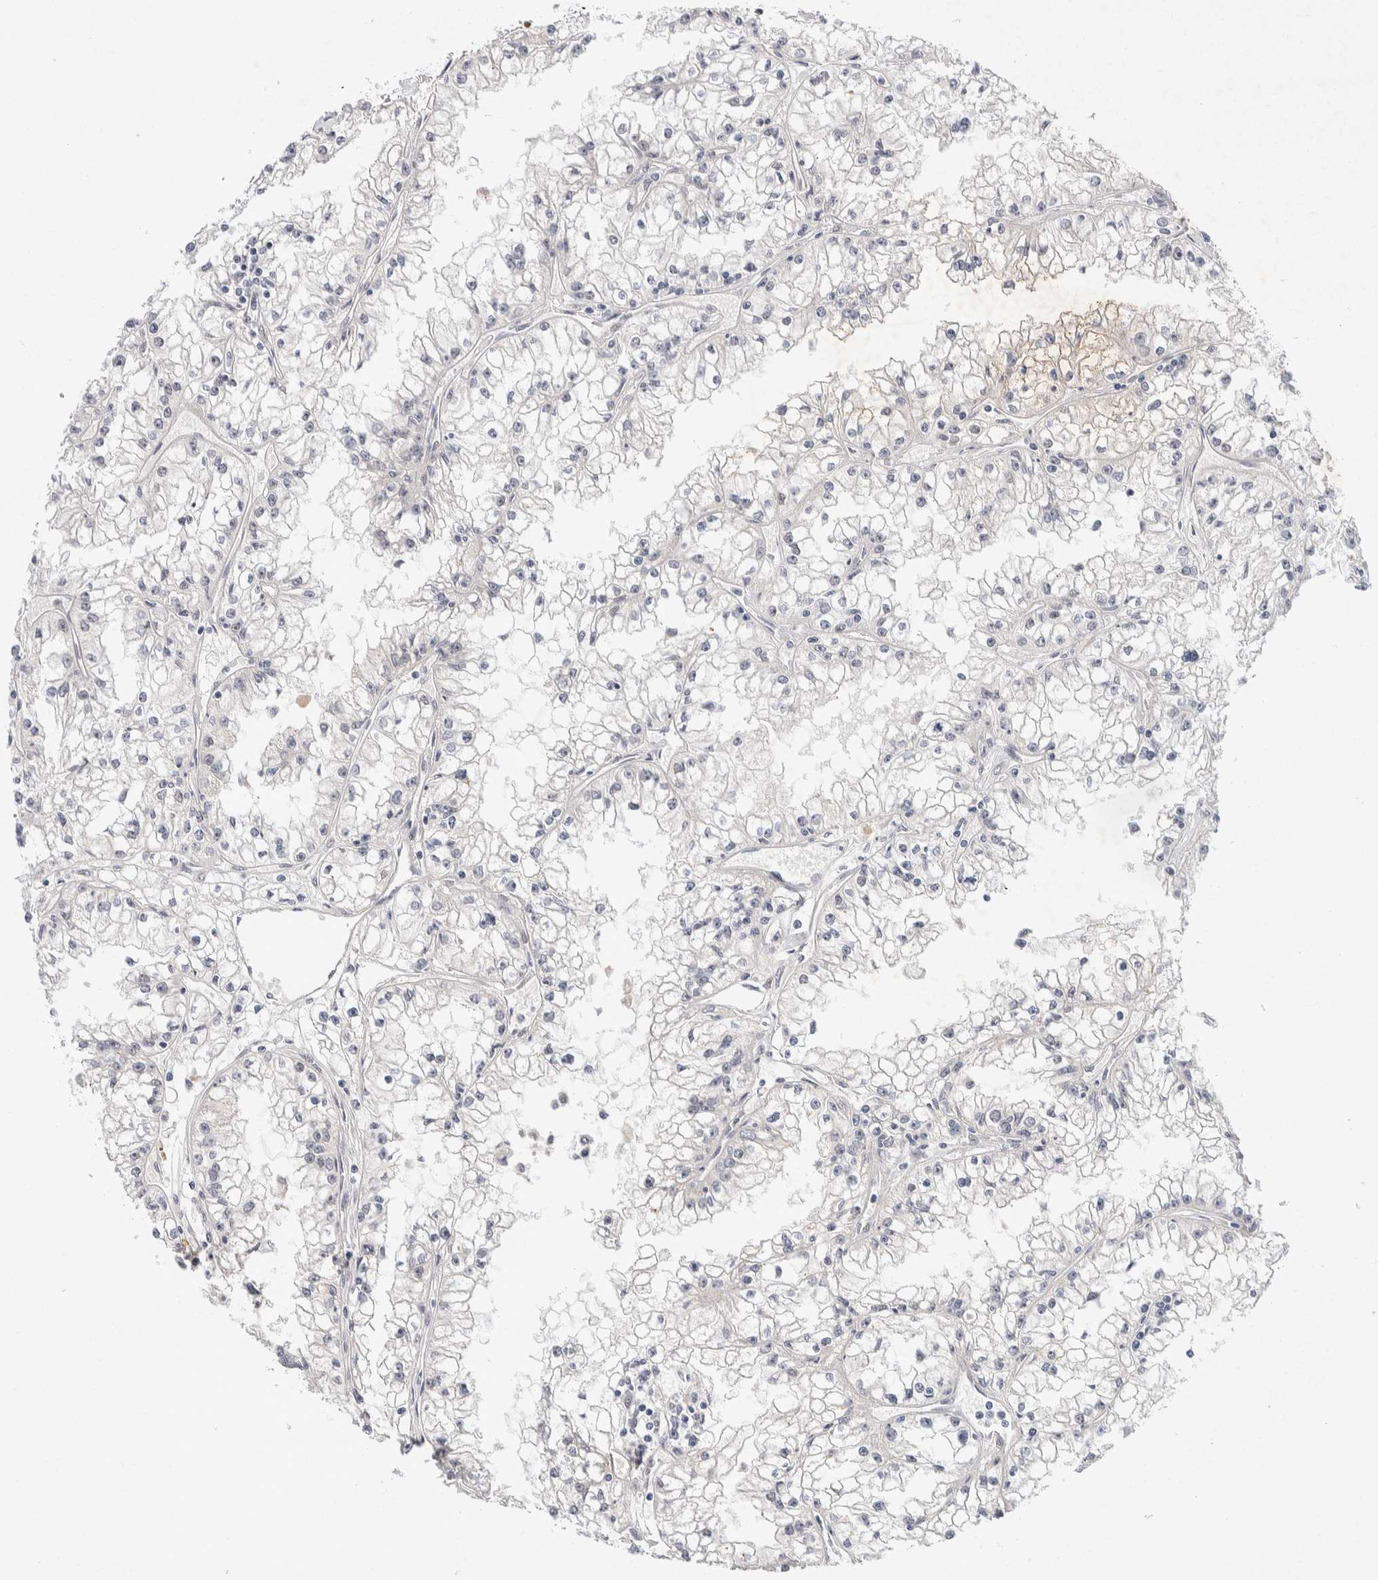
{"staining": {"intensity": "negative", "quantity": "none", "location": "none"}, "tissue": "renal cancer", "cell_type": "Tumor cells", "image_type": "cancer", "snomed": [{"axis": "morphology", "description": "Adenocarcinoma, NOS"}, {"axis": "topography", "description": "Kidney"}], "caption": "Immunohistochemistry micrograph of neoplastic tissue: adenocarcinoma (renal) stained with DAB (3,3'-diaminobenzidine) shows no significant protein staining in tumor cells.", "gene": "CRAT", "patient": {"sex": "male", "age": 56}}